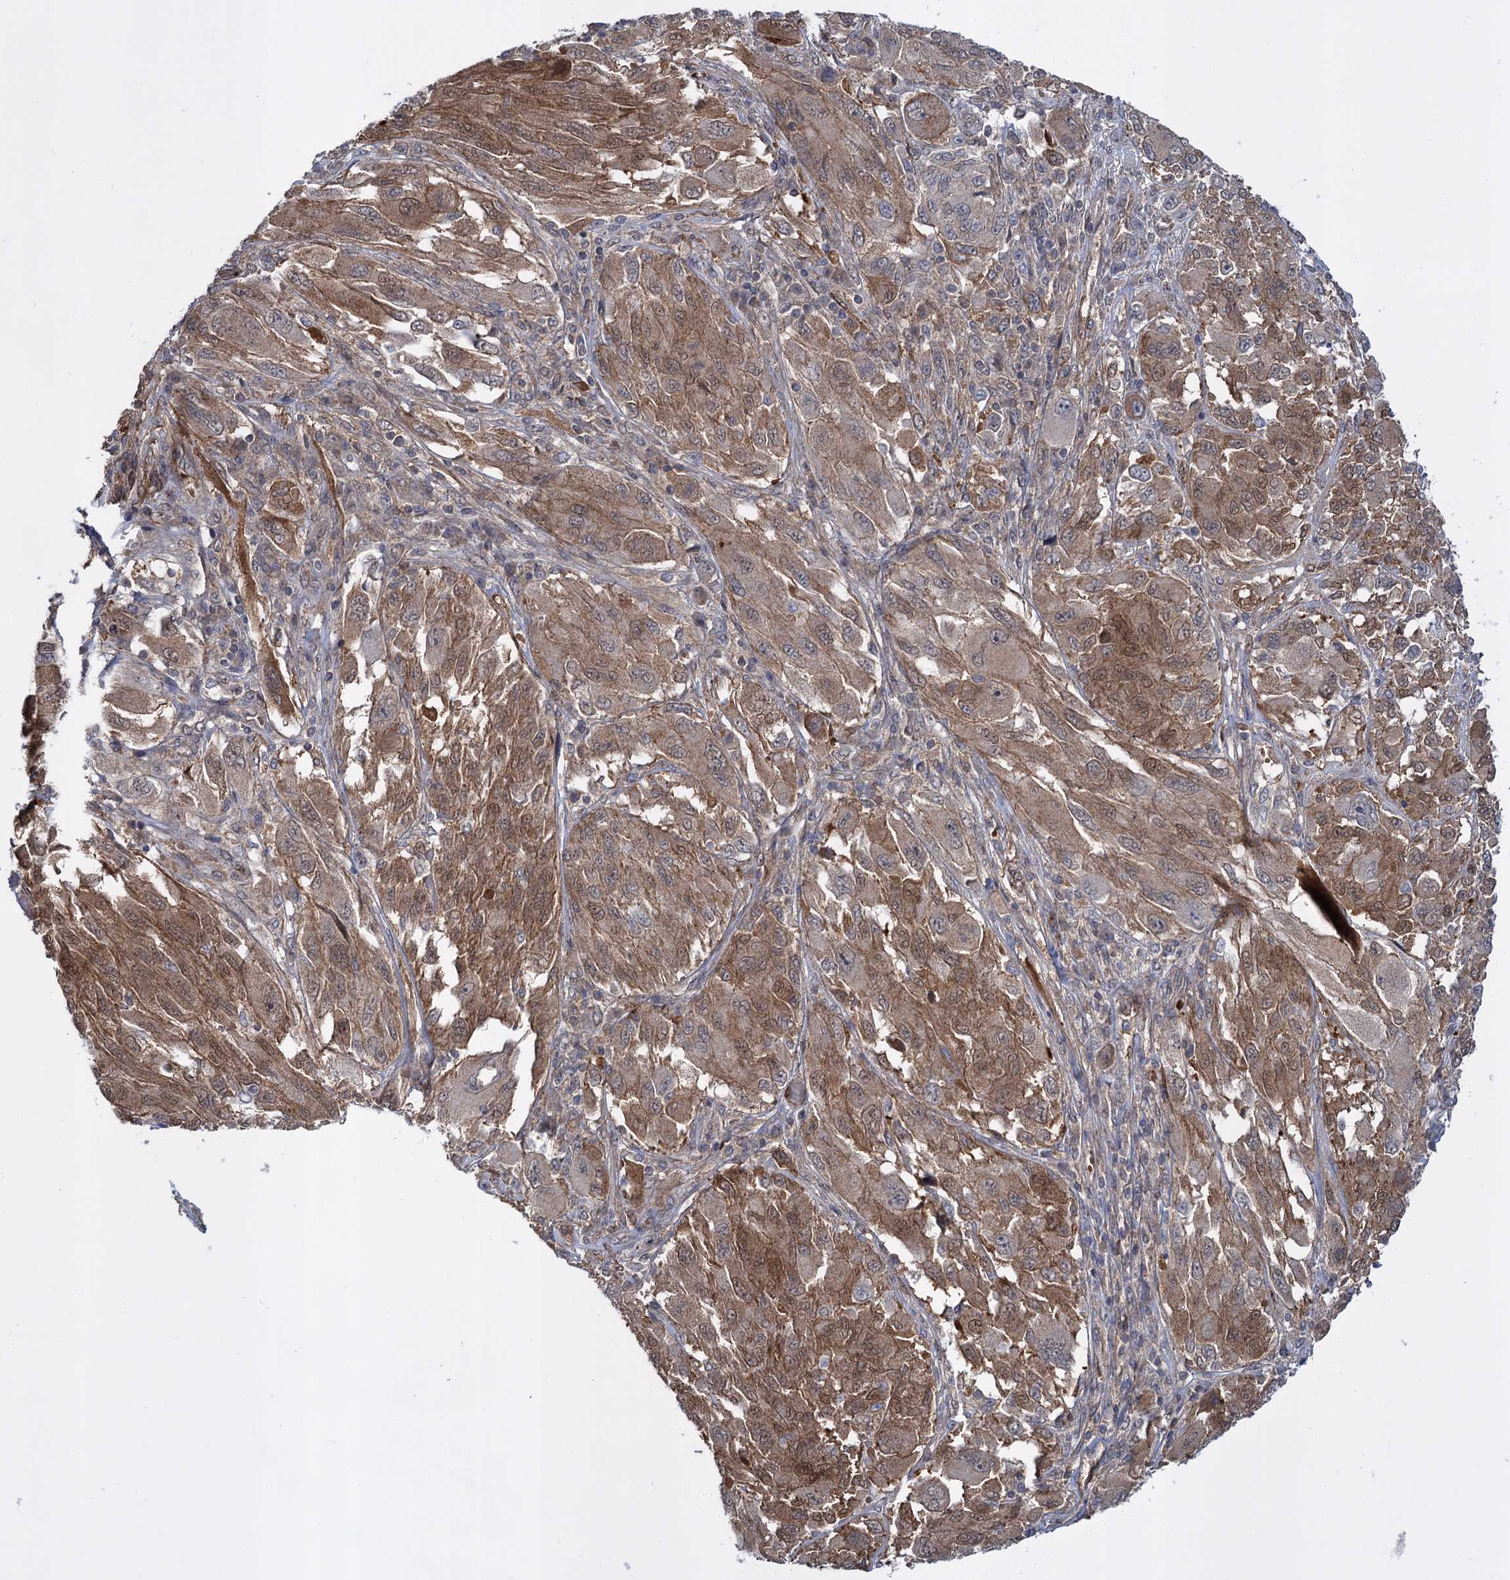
{"staining": {"intensity": "moderate", "quantity": ">75%", "location": "cytoplasmic/membranous,nuclear"}, "tissue": "melanoma", "cell_type": "Tumor cells", "image_type": "cancer", "snomed": [{"axis": "morphology", "description": "Malignant melanoma, NOS"}, {"axis": "topography", "description": "Skin"}], "caption": "The histopathology image displays staining of melanoma, revealing moderate cytoplasmic/membranous and nuclear protein expression (brown color) within tumor cells.", "gene": "GLO1", "patient": {"sex": "female", "age": 91}}